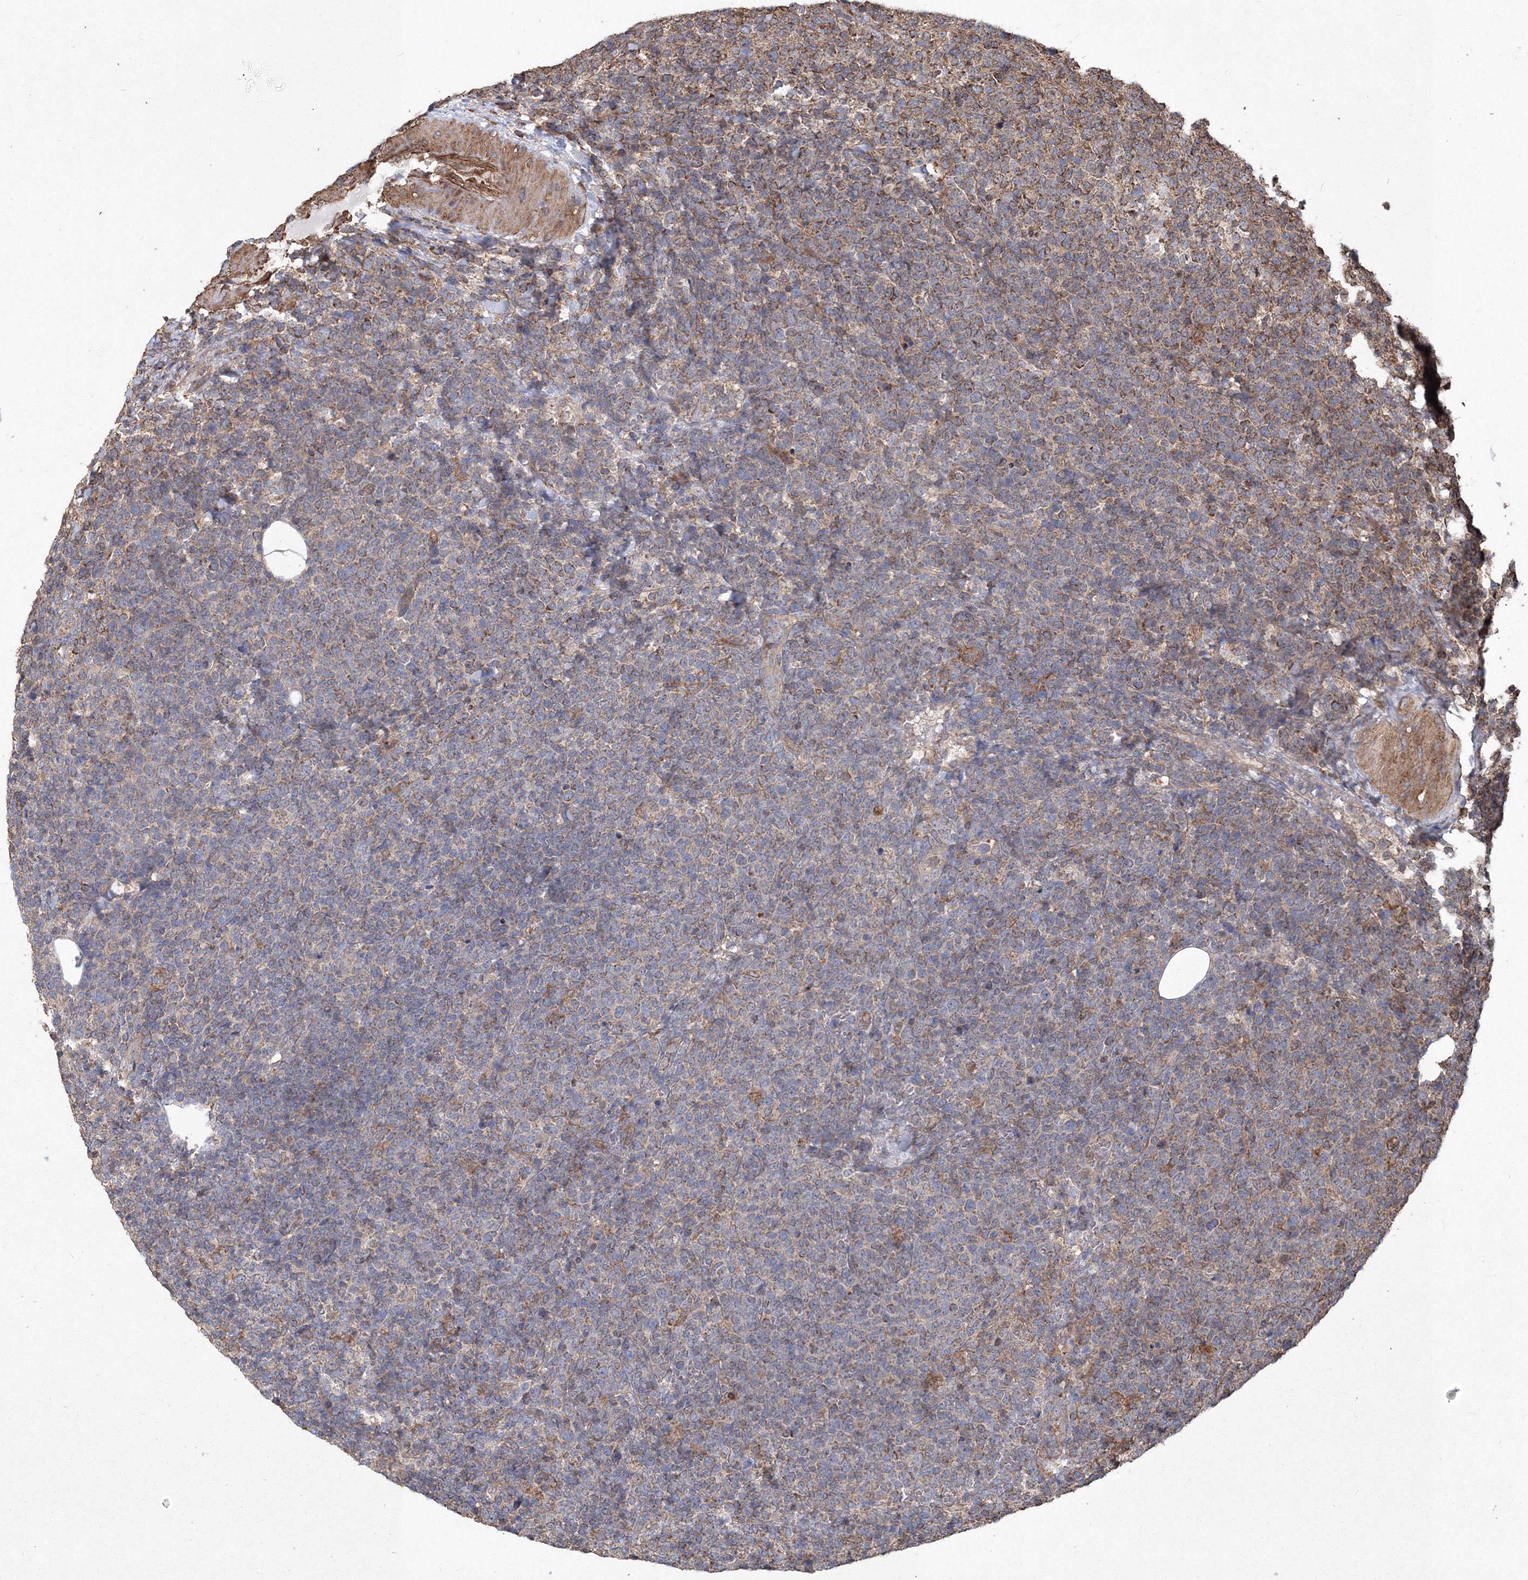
{"staining": {"intensity": "moderate", "quantity": "<25%", "location": "cytoplasmic/membranous"}, "tissue": "lymphoma", "cell_type": "Tumor cells", "image_type": "cancer", "snomed": [{"axis": "morphology", "description": "Malignant lymphoma, non-Hodgkin's type, High grade"}, {"axis": "topography", "description": "Lymph node"}], "caption": "IHC photomicrograph of neoplastic tissue: lymphoma stained using immunohistochemistry shows low levels of moderate protein expression localized specifically in the cytoplasmic/membranous of tumor cells, appearing as a cytoplasmic/membranous brown color.", "gene": "TMEM139", "patient": {"sex": "male", "age": 61}}